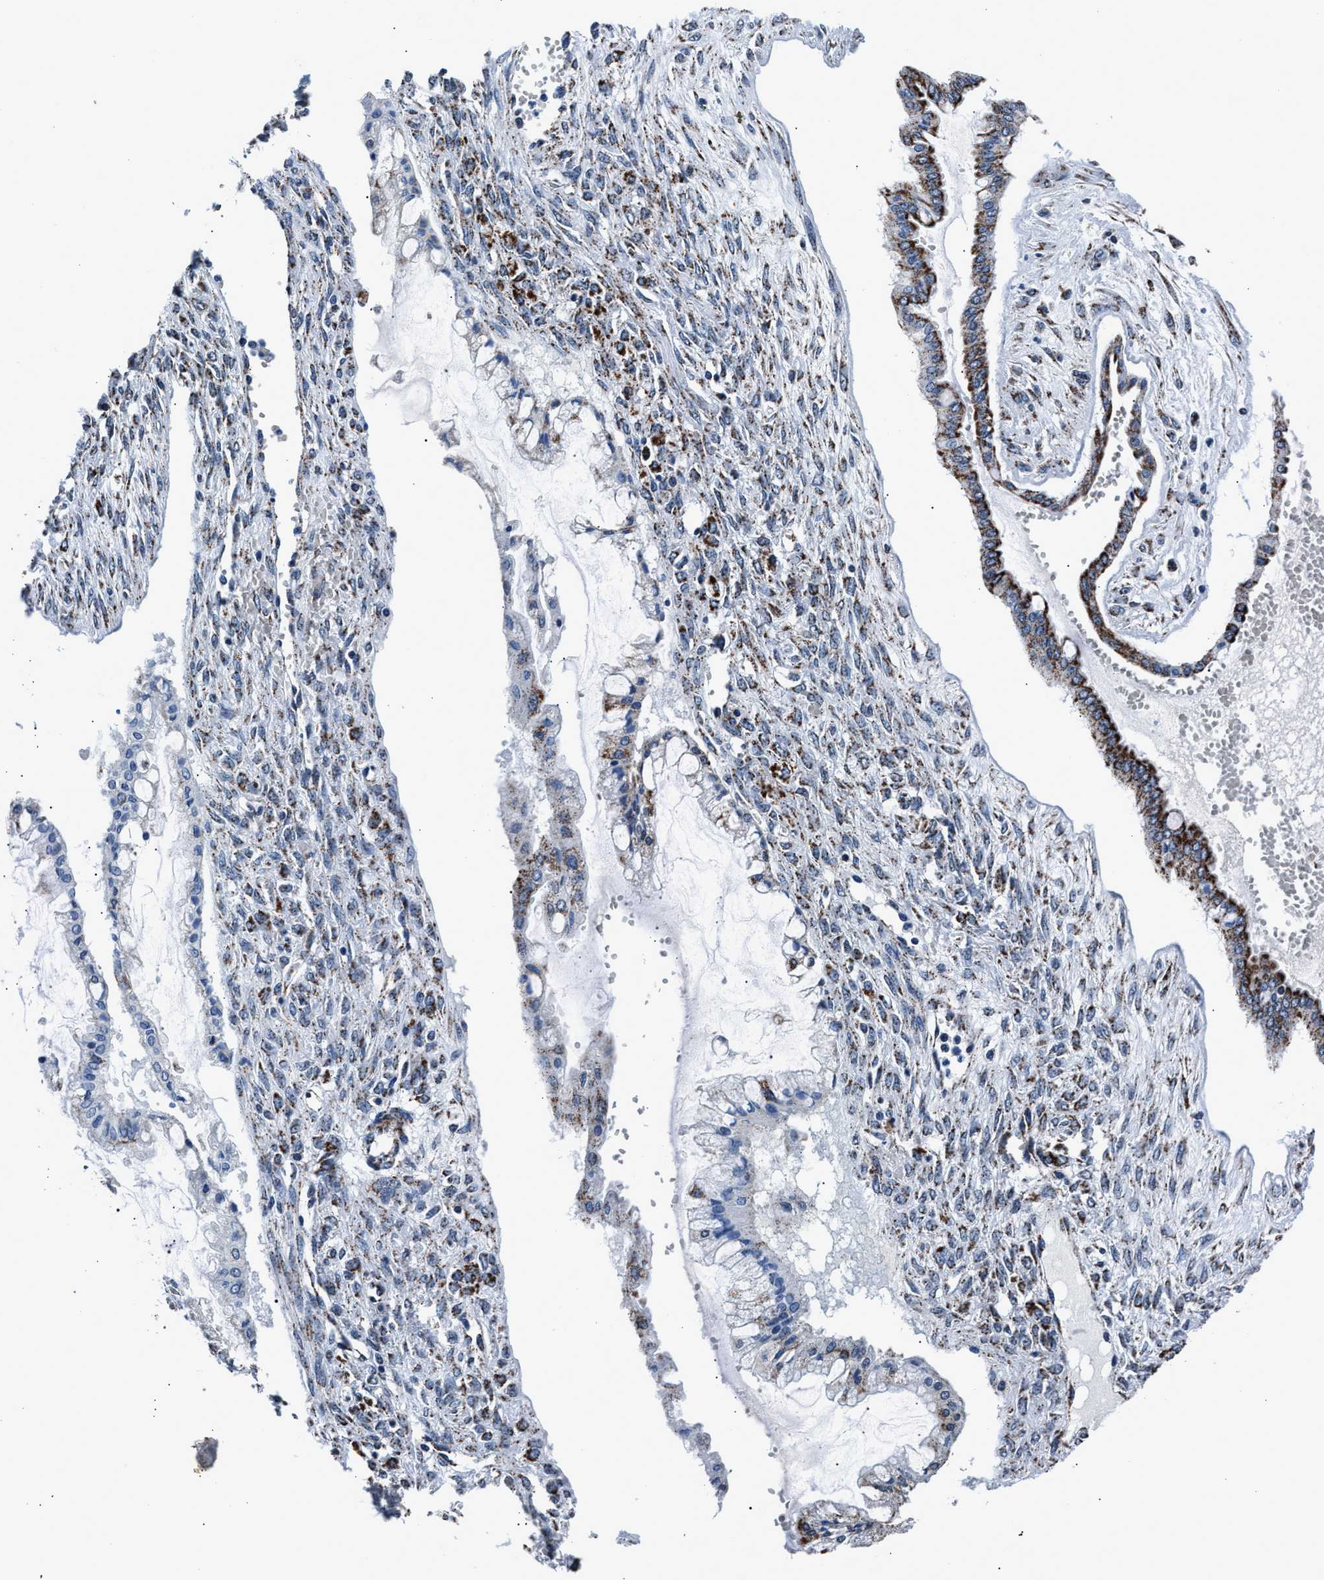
{"staining": {"intensity": "moderate", "quantity": "25%-75%", "location": "cytoplasmic/membranous"}, "tissue": "ovarian cancer", "cell_type": "Tumor cells", "image_type": "cancer", "snomed": [{"axis": "morphology", "description": "Cystadenocarcinoma, mucinous, NOS"}, {"axis": "topography", "description": "Ovary"}], "caption": "Ovarian cancer tissue shows moderate cytoplasmic/membranous positivity in approximately 25%-75% of tumor cells", "gene": "HIBADH", "patient": {"sex": "female", "age": 73}}